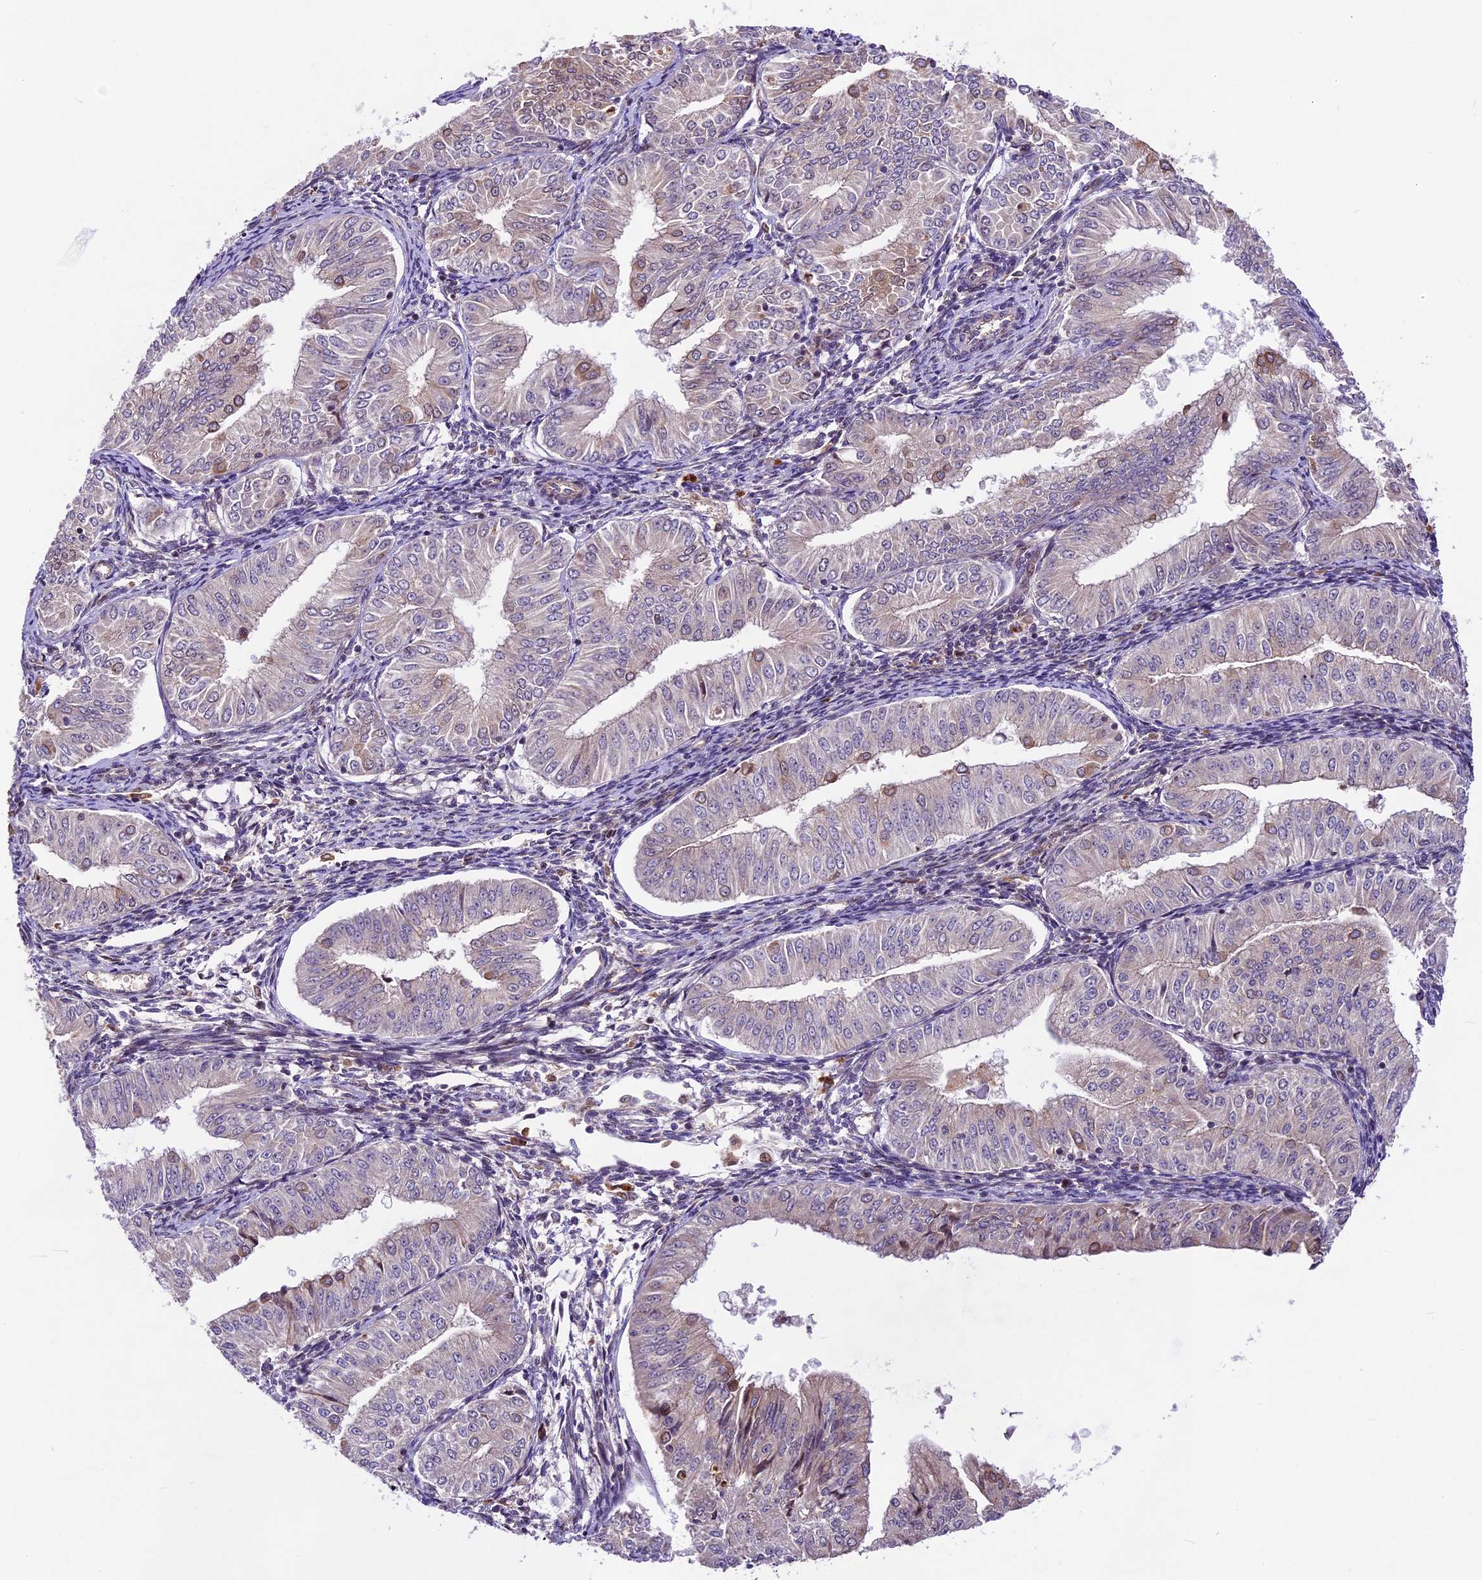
{"staining": {"intensity": "weak", "quantity": "<25%", "location": "cytoplasmic/membranous"}, "tissue": "endometrial cancer", "cell_type": "Tumor cells", "image_type": "cancer", "snomed": [{"axis": "morphology", "description": "Normal tissue, NOS"}, {"axis": "morphology", "description": "Adenocarcinoma, NOS"}, {"axis": "topography", "description": "Endometrium"}], "caption": "Immunohistochemistry histopathology image of human endometrial cancer (adenocarcinoma) stained for a protein (brown), which displays no expression in tumor cells. (Brightfield microscopy of DAB (3,3'-diaminobenzidine) immunohistochemistry (IHC) at high magnification).", "gene": "CCSER1", "patient": {"sex": "female", "age": 53}}